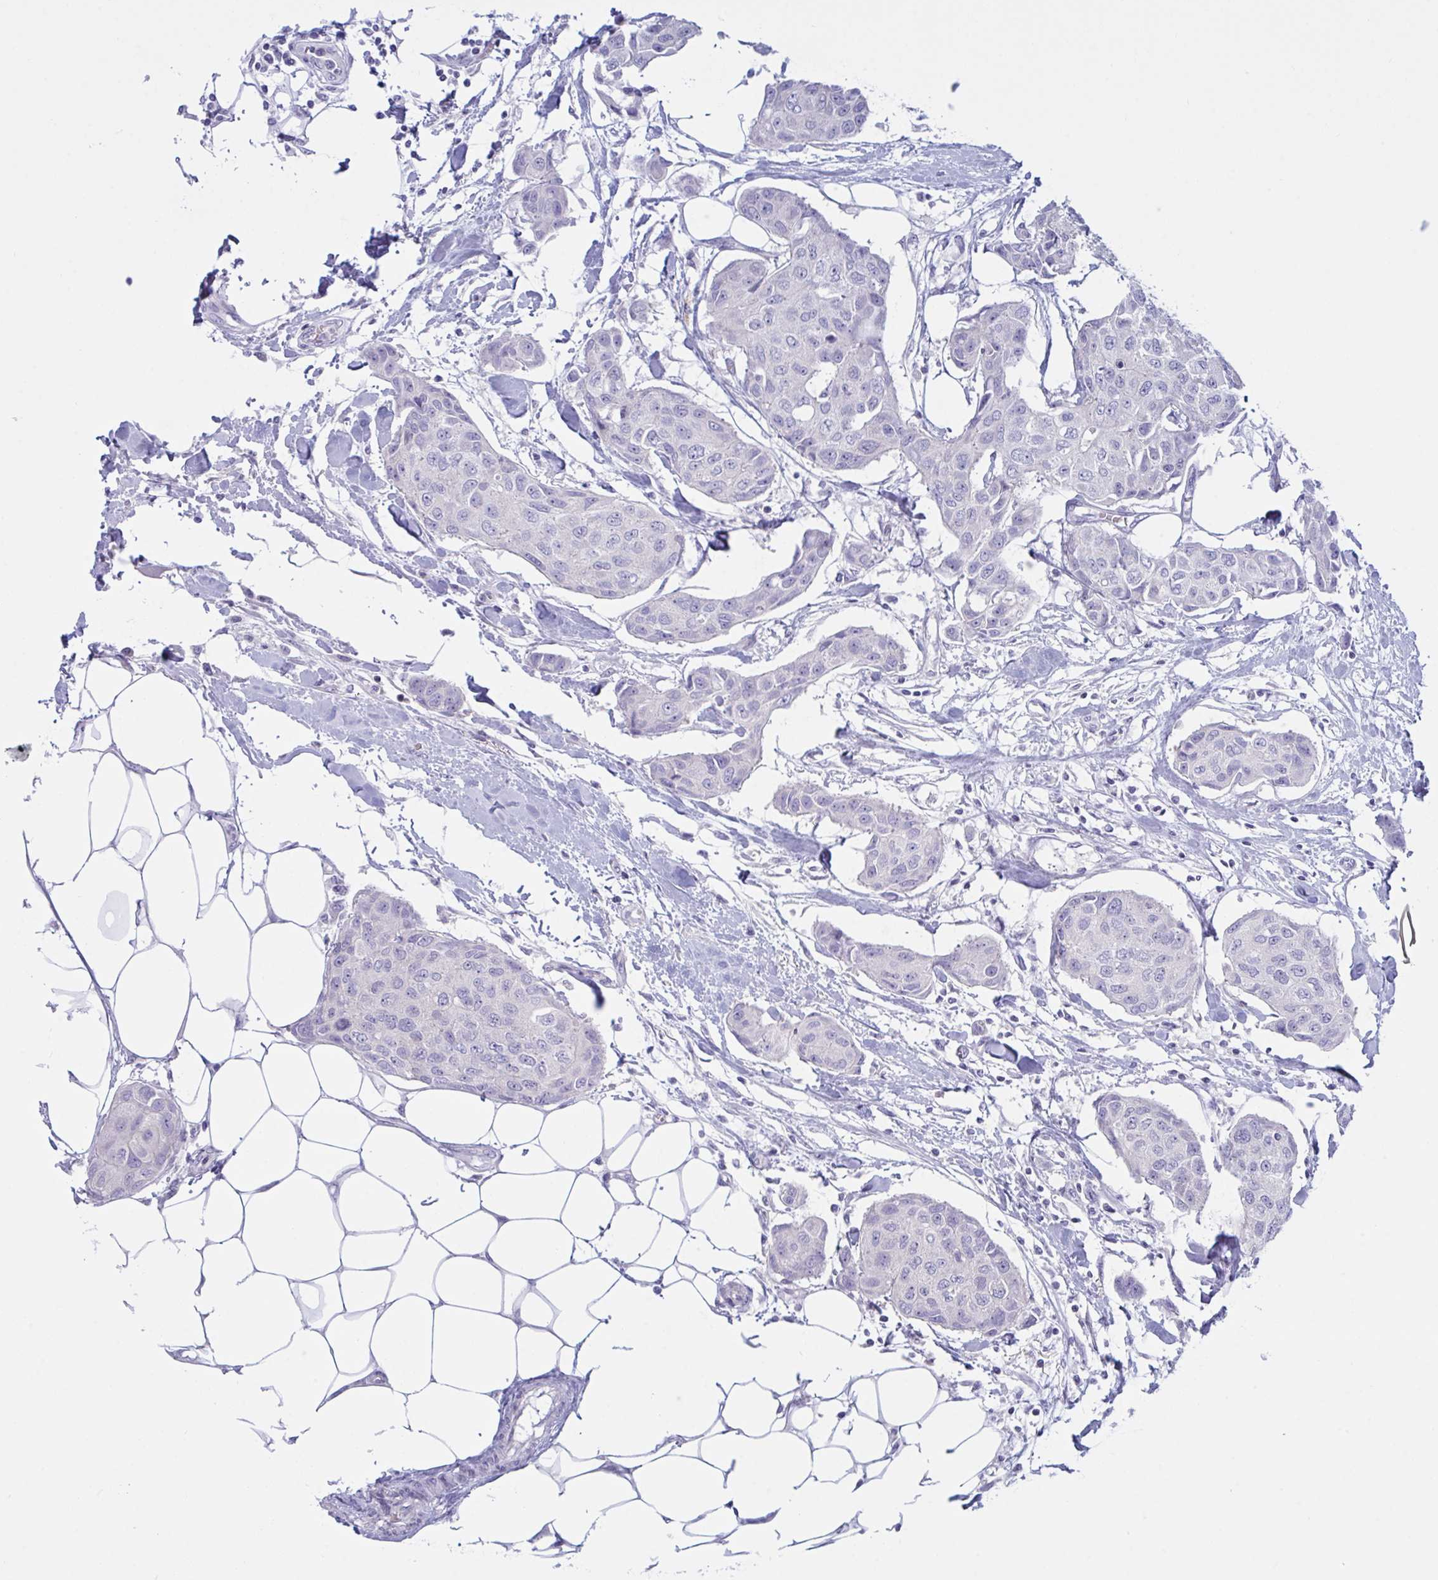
{"staining": {"intensity": "negative", "quantity": "none", "location": "none"}, "tissue": "breast cancer", "cell_type": "Tumor cells", "image_type": "cancer", "snomed": [{"axis": "morphology", "description": "Duct carcinoma"}, {"axis": "topography", "description": "Breast"}, {"axis": "topography", "description": "Lymph node"}], "caption": "Immunohistochemistry of human breast cancer exhibits no positivity in tumor cells. (DAB (3,3'-diaminobenzidine) IHC visualized using brightfield microscopy, high magnification).", "gene": "NAA30", "patient": {"sex": "female", "age": 80}}